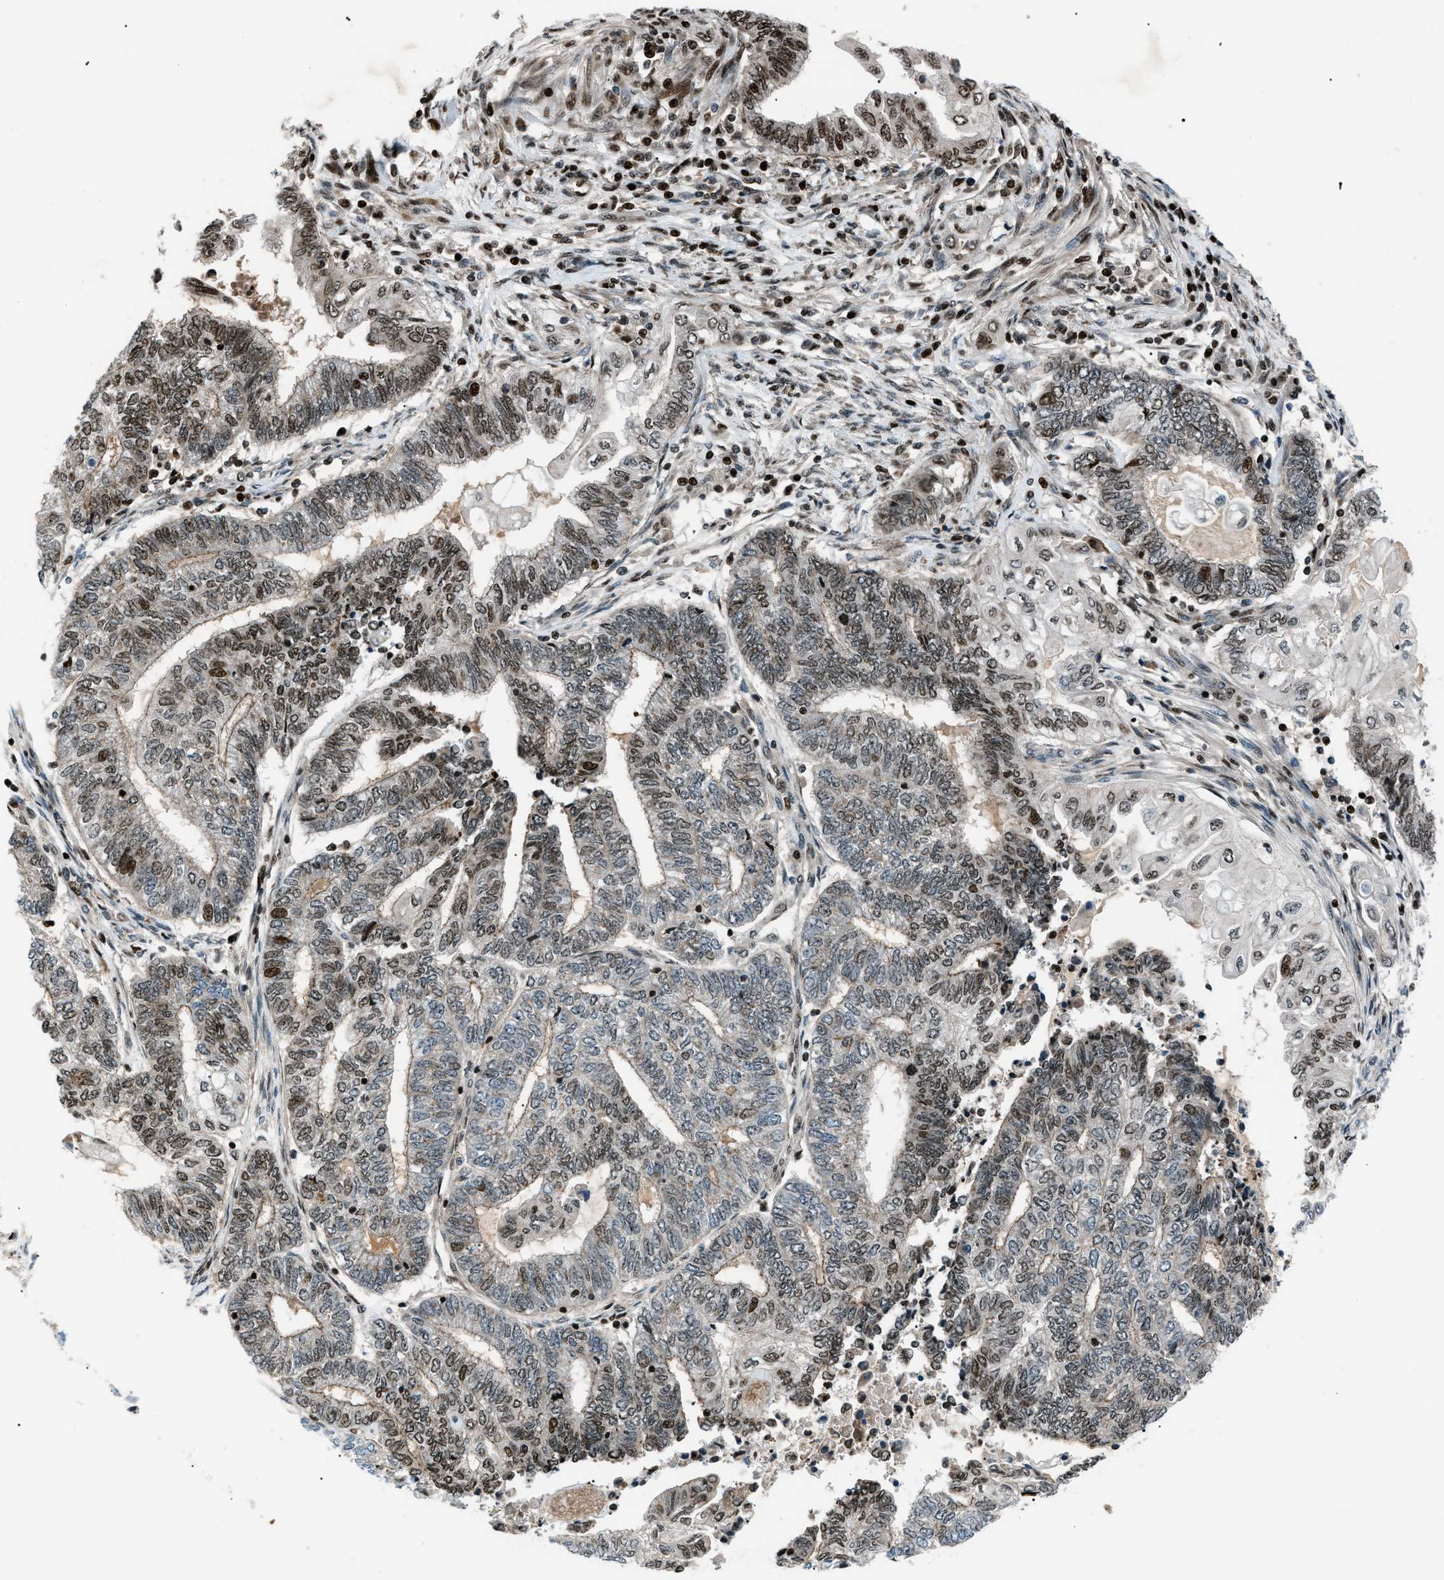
{"staining": {"intensity": "moderate", "quantity": "25%-75%", "location": "nuclear"}, "tissue": "endometrial cancer", "cell_type": "Tumor cells", "image_type": "cancer", "snomed": [{"axis": "morphology", "description": "Adenocarcinoma, NOS"}, {"axis": "topography", "description": "Uterus"}, {"axis": "topography", "description": "Endometrium"}], "caption": "This is an image of immunohistochemistry staining of endometrial cancer, which shows moderate expression in the nuclear of tumor cells.", "gene": "PRKX", "patient": {"sex": "female", "age": 70}}